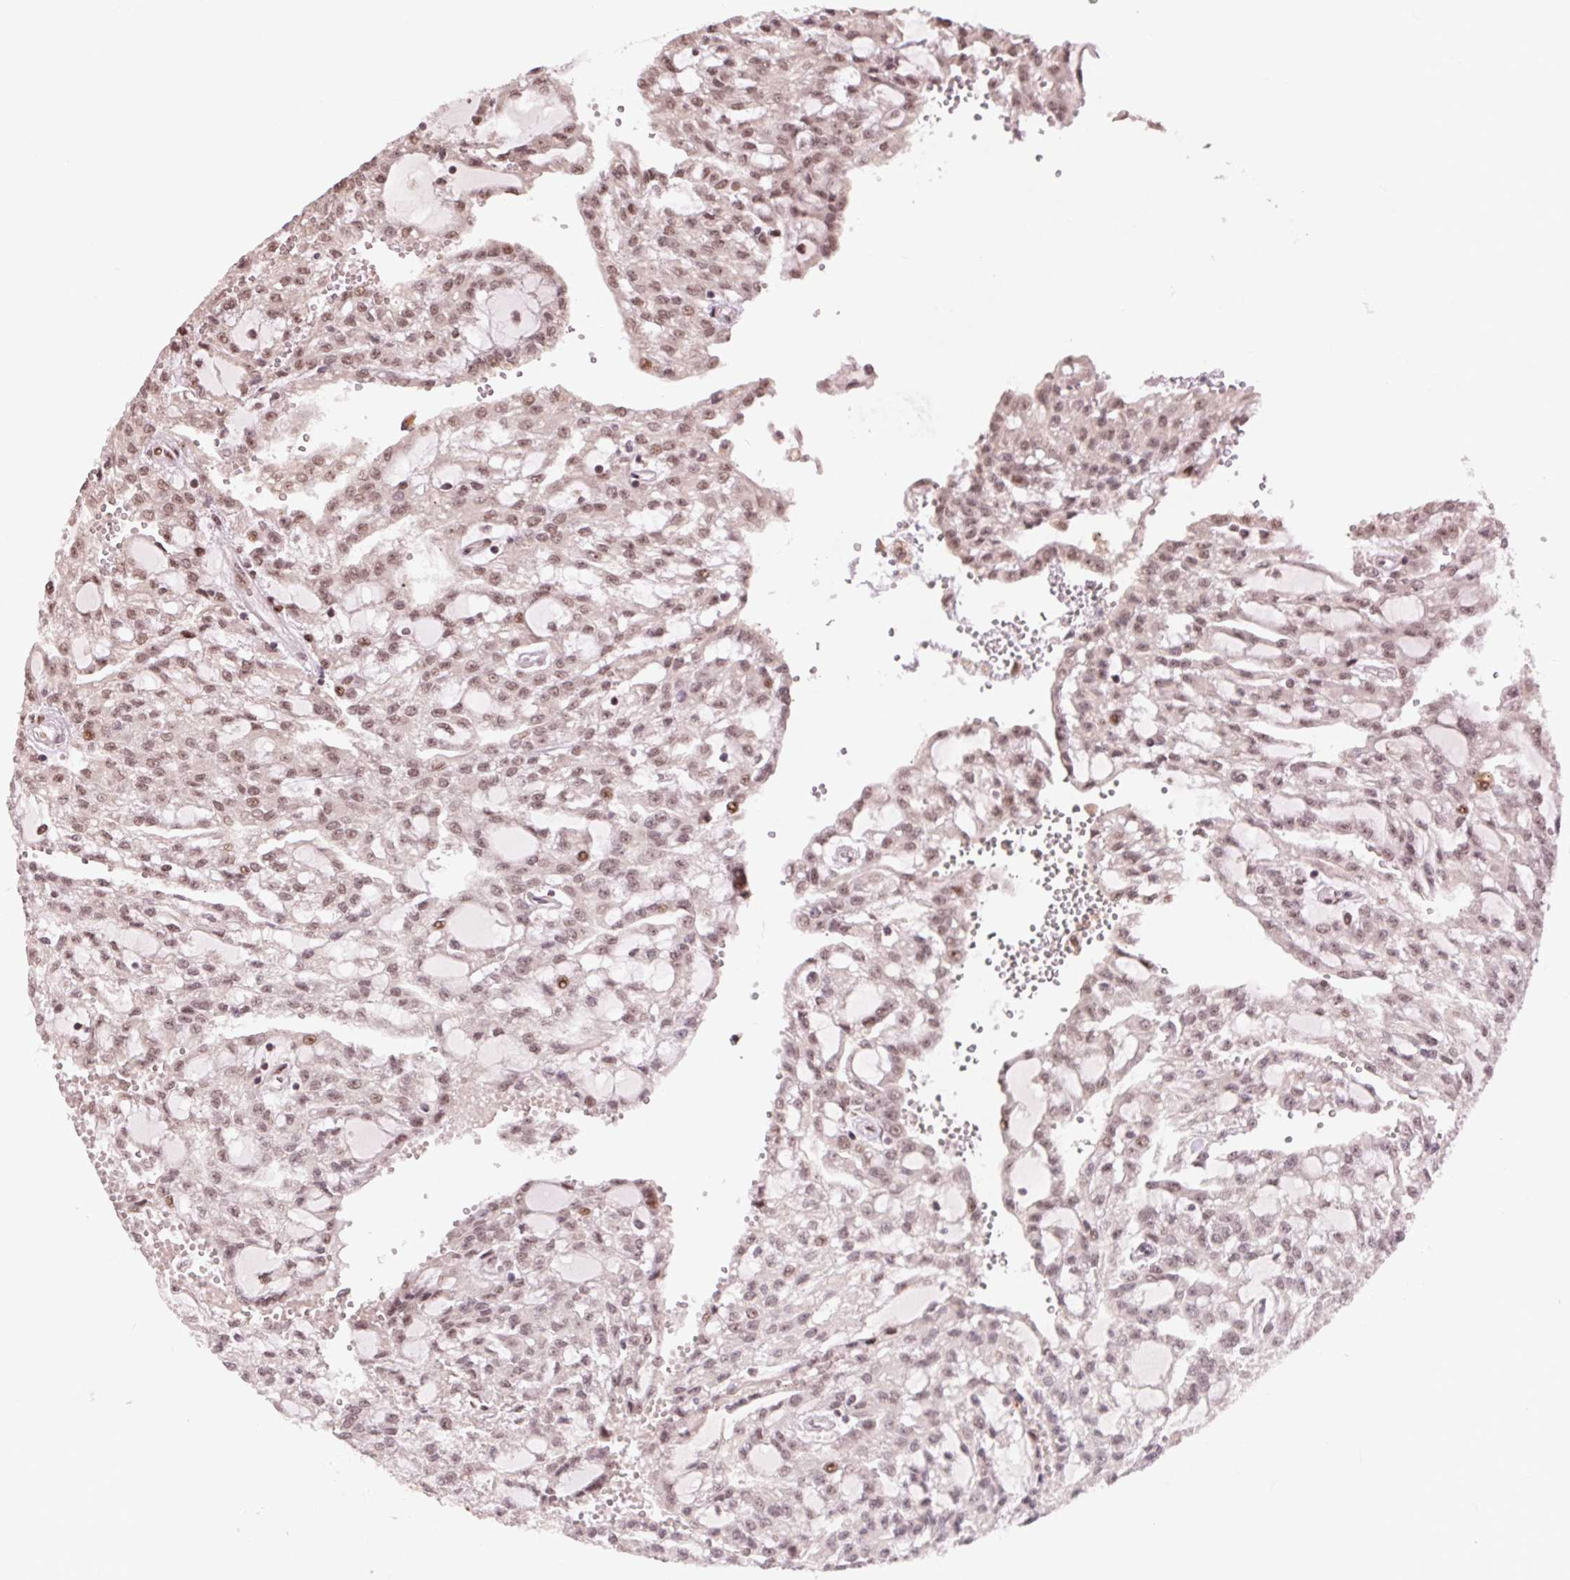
{"staining": {"intensity": "moderate", "quantity": ">75%", "location": "nuclear"}, "tissue": "renal cancer", "cell_type": "Tumor cells", "image_type": "cancer", "snomed": [{"axis": "morphology", "description": "Adenocarcinoma, NOS"}, {"axis": "topography", "description": "Kidney"}], "caption": "High-power microscopy captured an immunohistochemistry image of renal adenocarcinoma, revealing moderate nuclear staining in approximately >75% of tumor cells. The protein is shown in brown color, while the nuclei are stained blue.", "gene": "RAD23A", "patient": {"sex": "male", "age": 63}}